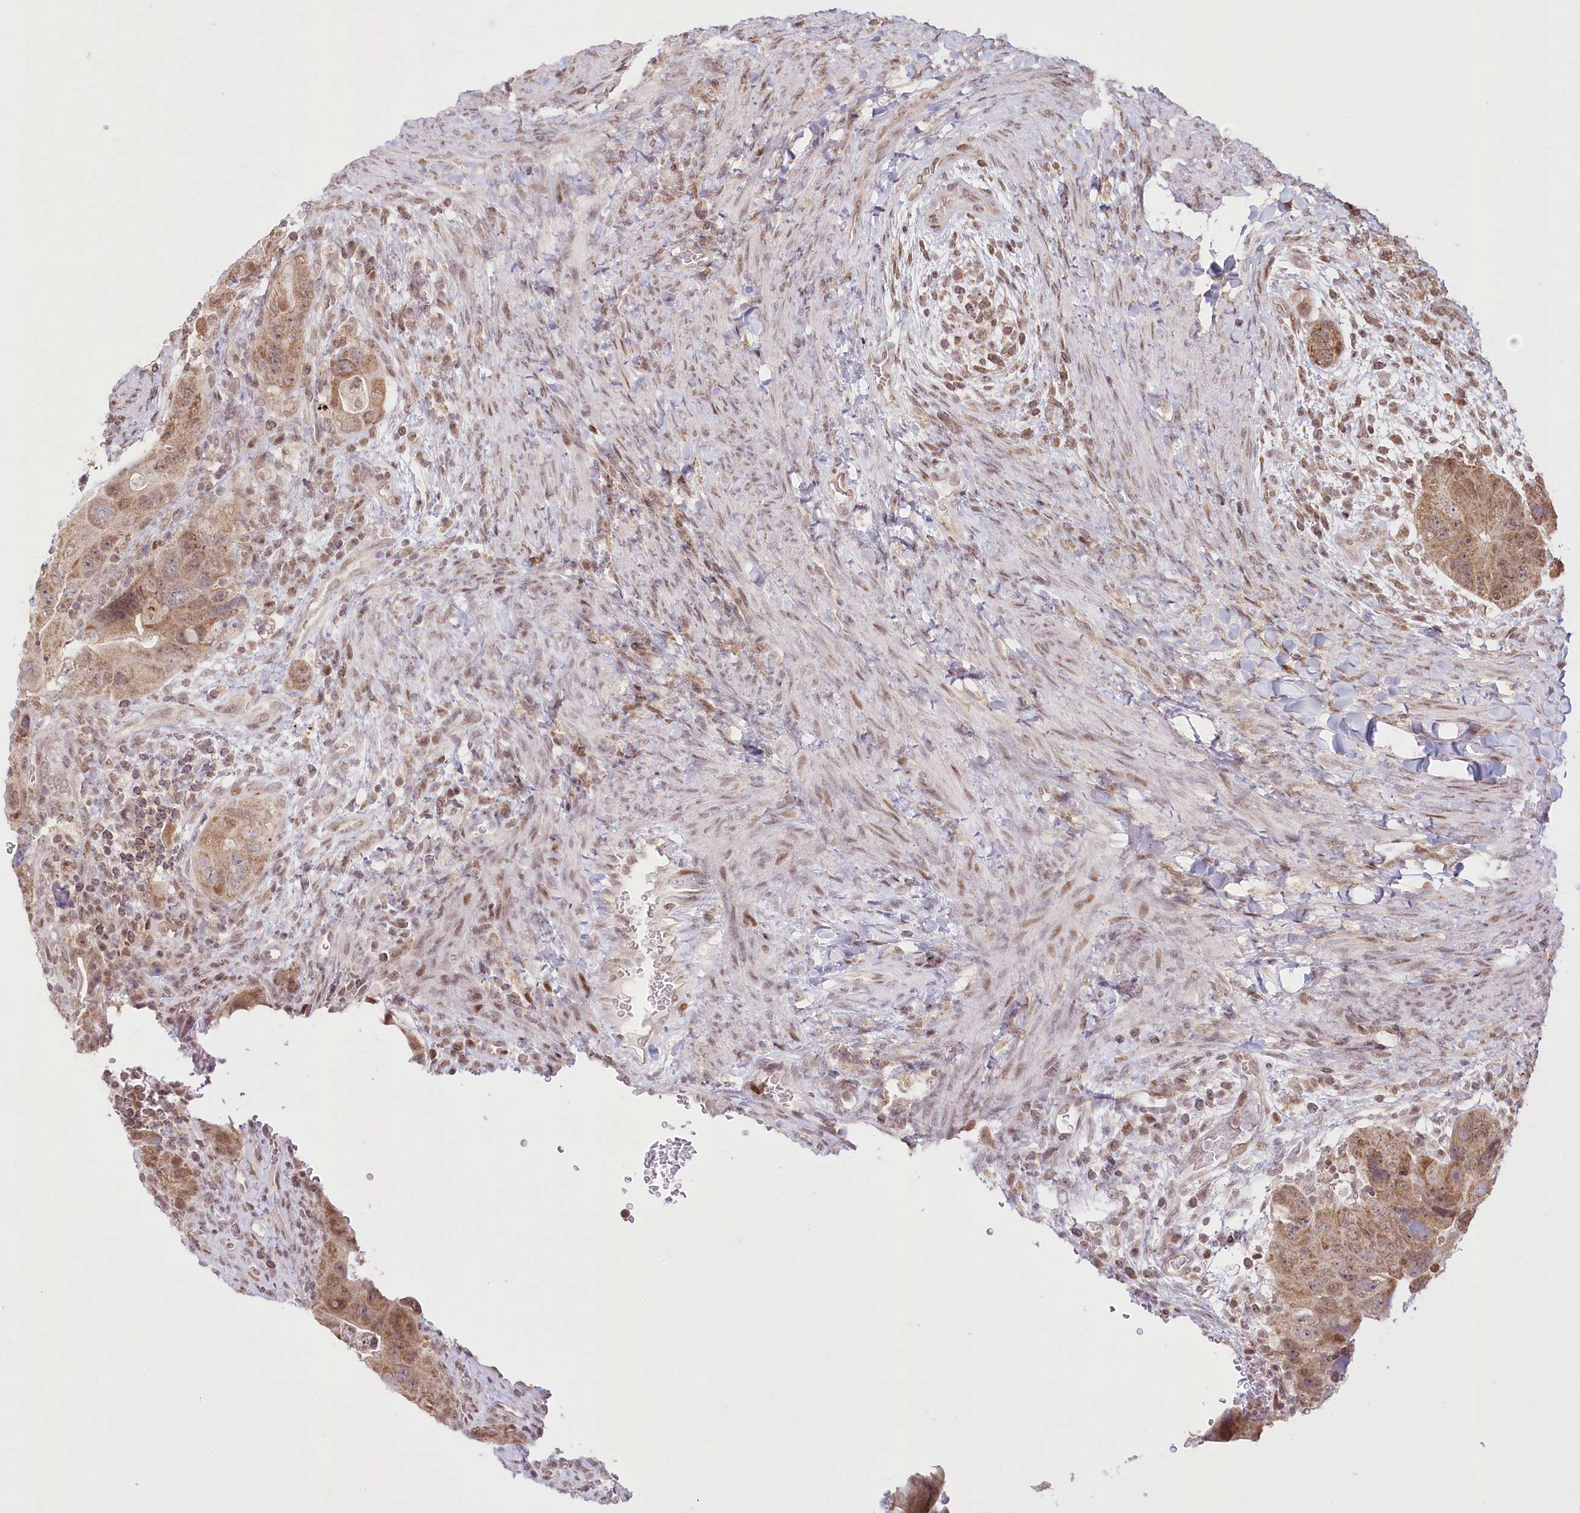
{"staining": {"intensity": "moderate", "quantity": ">75%", "location": "cytoplasmic/membranous,nuclear"}, "tissue": "colorectal cancer", "cell_type": "Tumor cells", "image_type": "cancer", "snomed": [{"axis": "morphology", "description": "Adenocarcinoma, NOS"}, {"axis": "topography", "description": "Rectum"}], "caption": "A high-resolution image shows immunohistochemistry staining of adenocarcinoma (colorectal), which demonstrates moderate cytoplasmic/membranous and nuclear expression in approximately >75% of tumor cells.", "gene": "PYURF", "patient": {"sex": "male", "age": 59}}